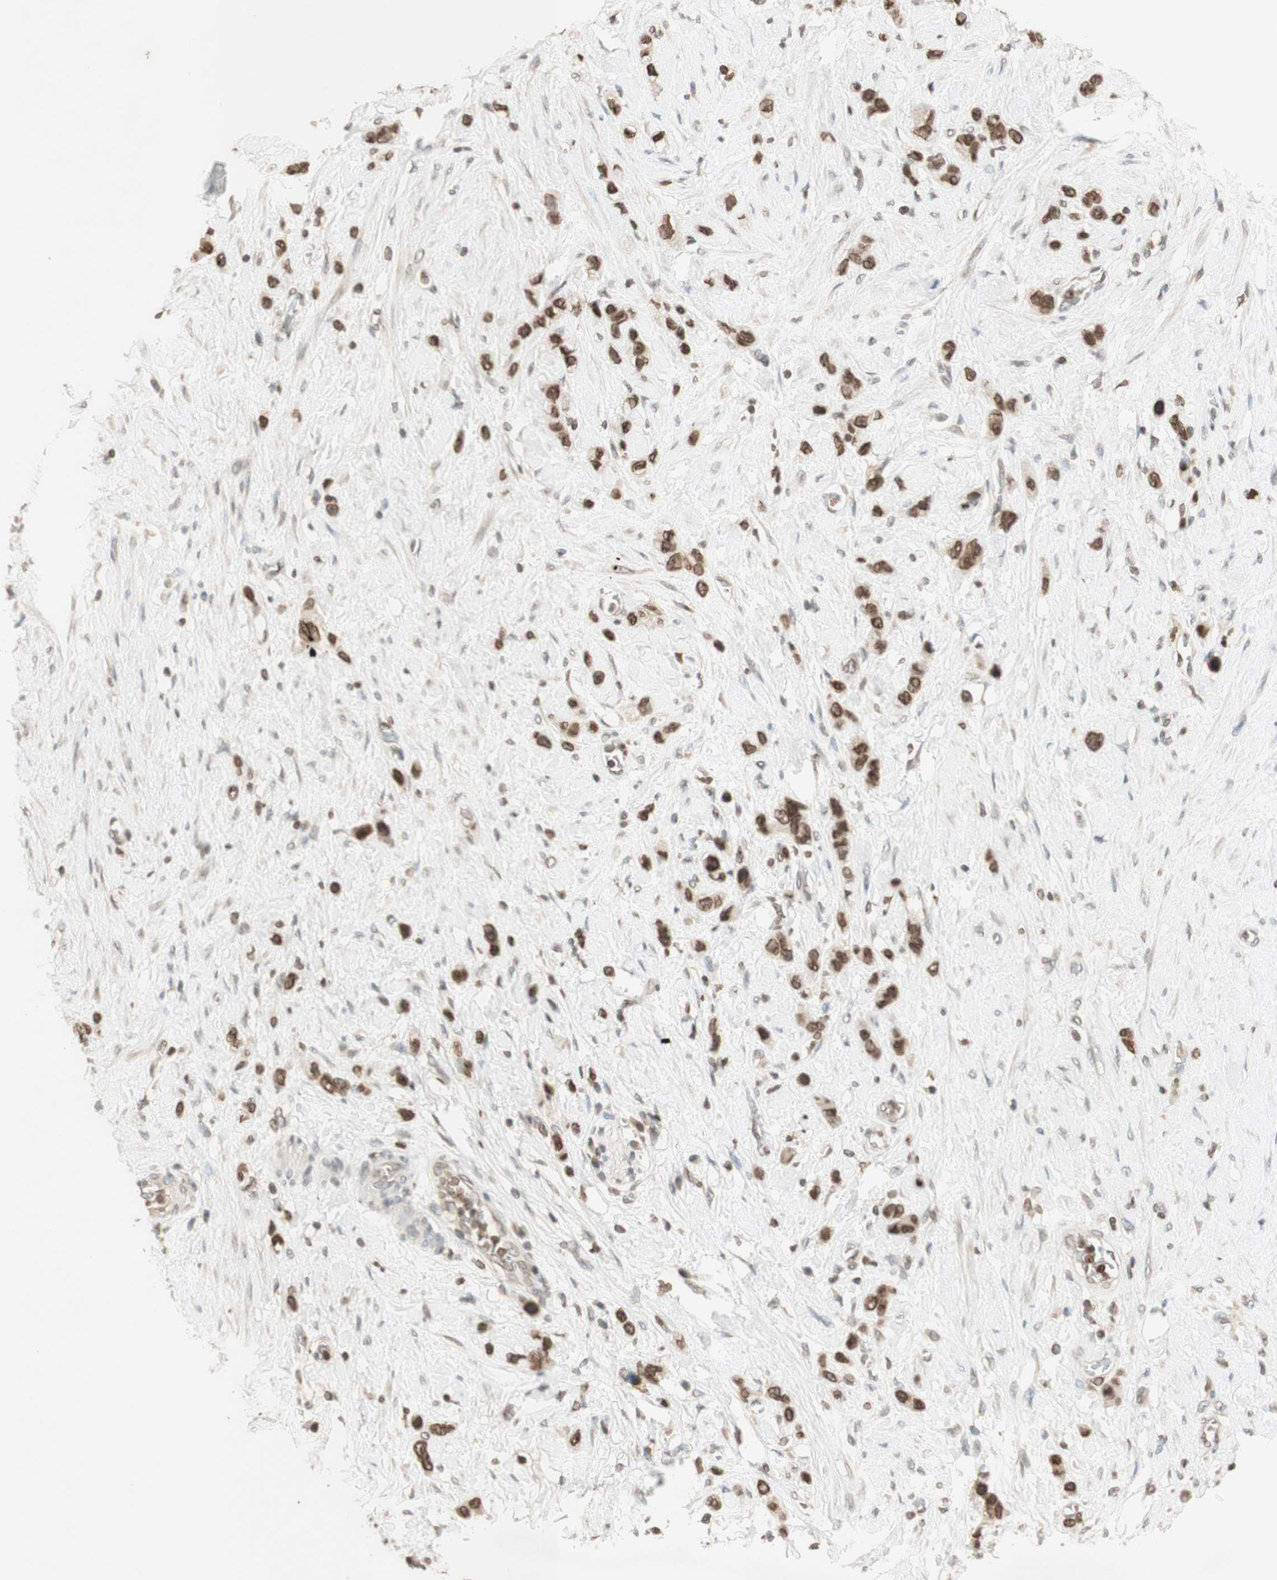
{"staining": {"intensity": "moderate", "quantity": ">75%", "location": "cytoplasmic/membranous,nuclear"}, "tissue": "stomach cancer", "cell_type": "Tumor cells", "image_type": "cancer", "snomed": [{"axis": "morphology", "description": "Adenocarcinoma, NOS"}, {"axis": "morphology", "description": "Adenocarcinoma, High grade"}, {"axis": "topography", "description": "Stomach, upper"}, {"axis": "topography", "description": "Stomach, lower"}], "caption": "DAB immunohistochemical staining of human stomach cancer (high-grade adenocarcinoma) reveals moderate cytoplasmic/membranous and nuclear protein staining in approximately >75% of tumor cells.", "gene": "TMPO", "patient": {"sex": "female", "age": 65}}